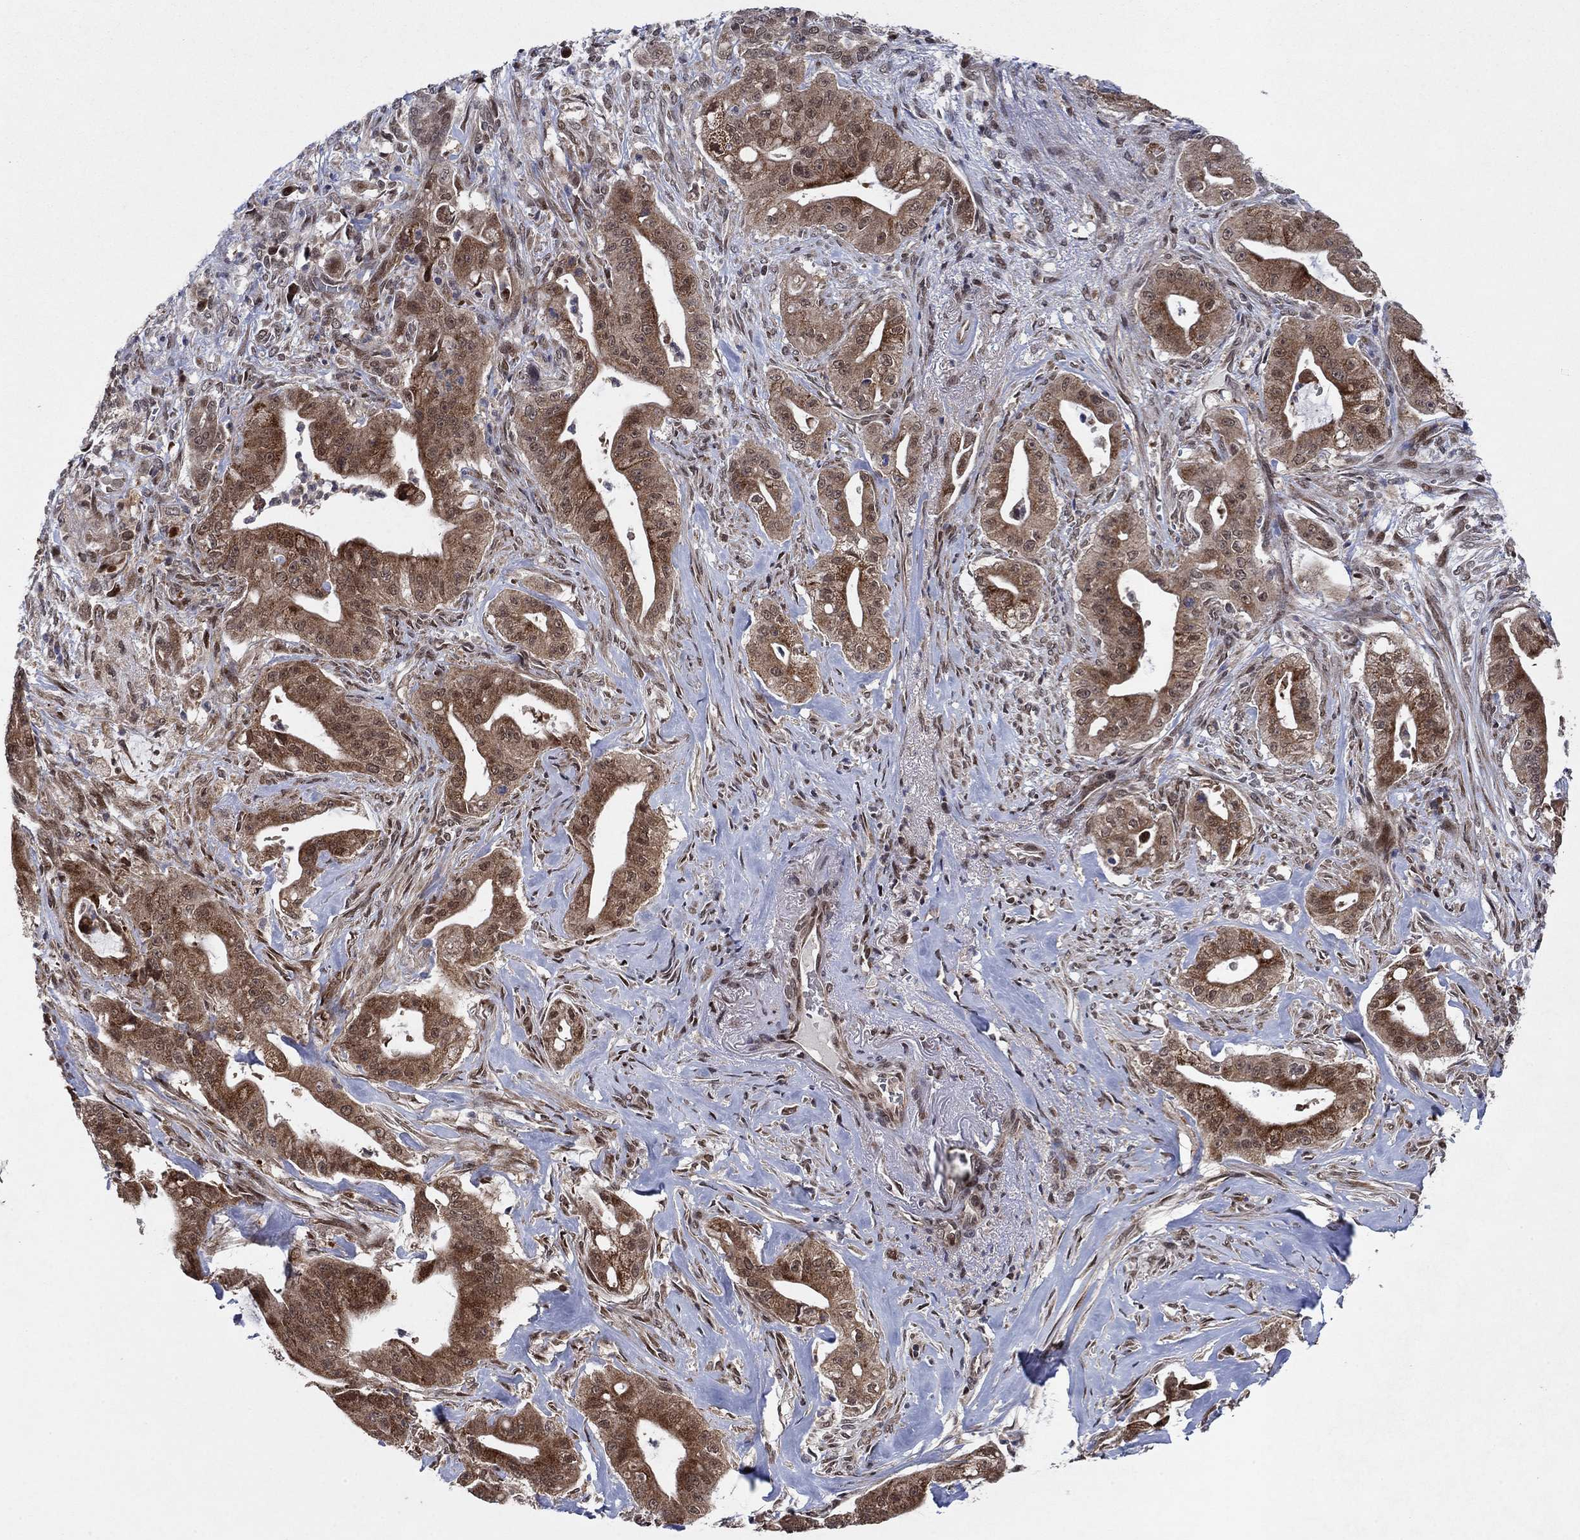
{"staining": {"intensity": "moderate", "quantity": "25%-75%", "location": "cytoplasmic/membranous,nuclear"}, "tissue": "pancreatic cancer", "cell_type": "Tumor cells", "image_type": "cancer", "snomed": [{"axis": "morphology", "description": "Normal tissue, NOS"}, {"axis": "morphology", "description": "Inflammation, NOS"}, {"axis": "morphology", "description": "Adenocarcinoma, NOS"}, {"axis": "topography", "description": "Pancreas"}], "caption": "Immunohistochemical staining of human pancreatic adenocarcinoma shows moderate cytoplasmic/membranous and nuclear protein positivity in about 25%-75% of tumor cells.", "gene": "PRICKLE4", "patient": {"sex": "male", "age": 57}}